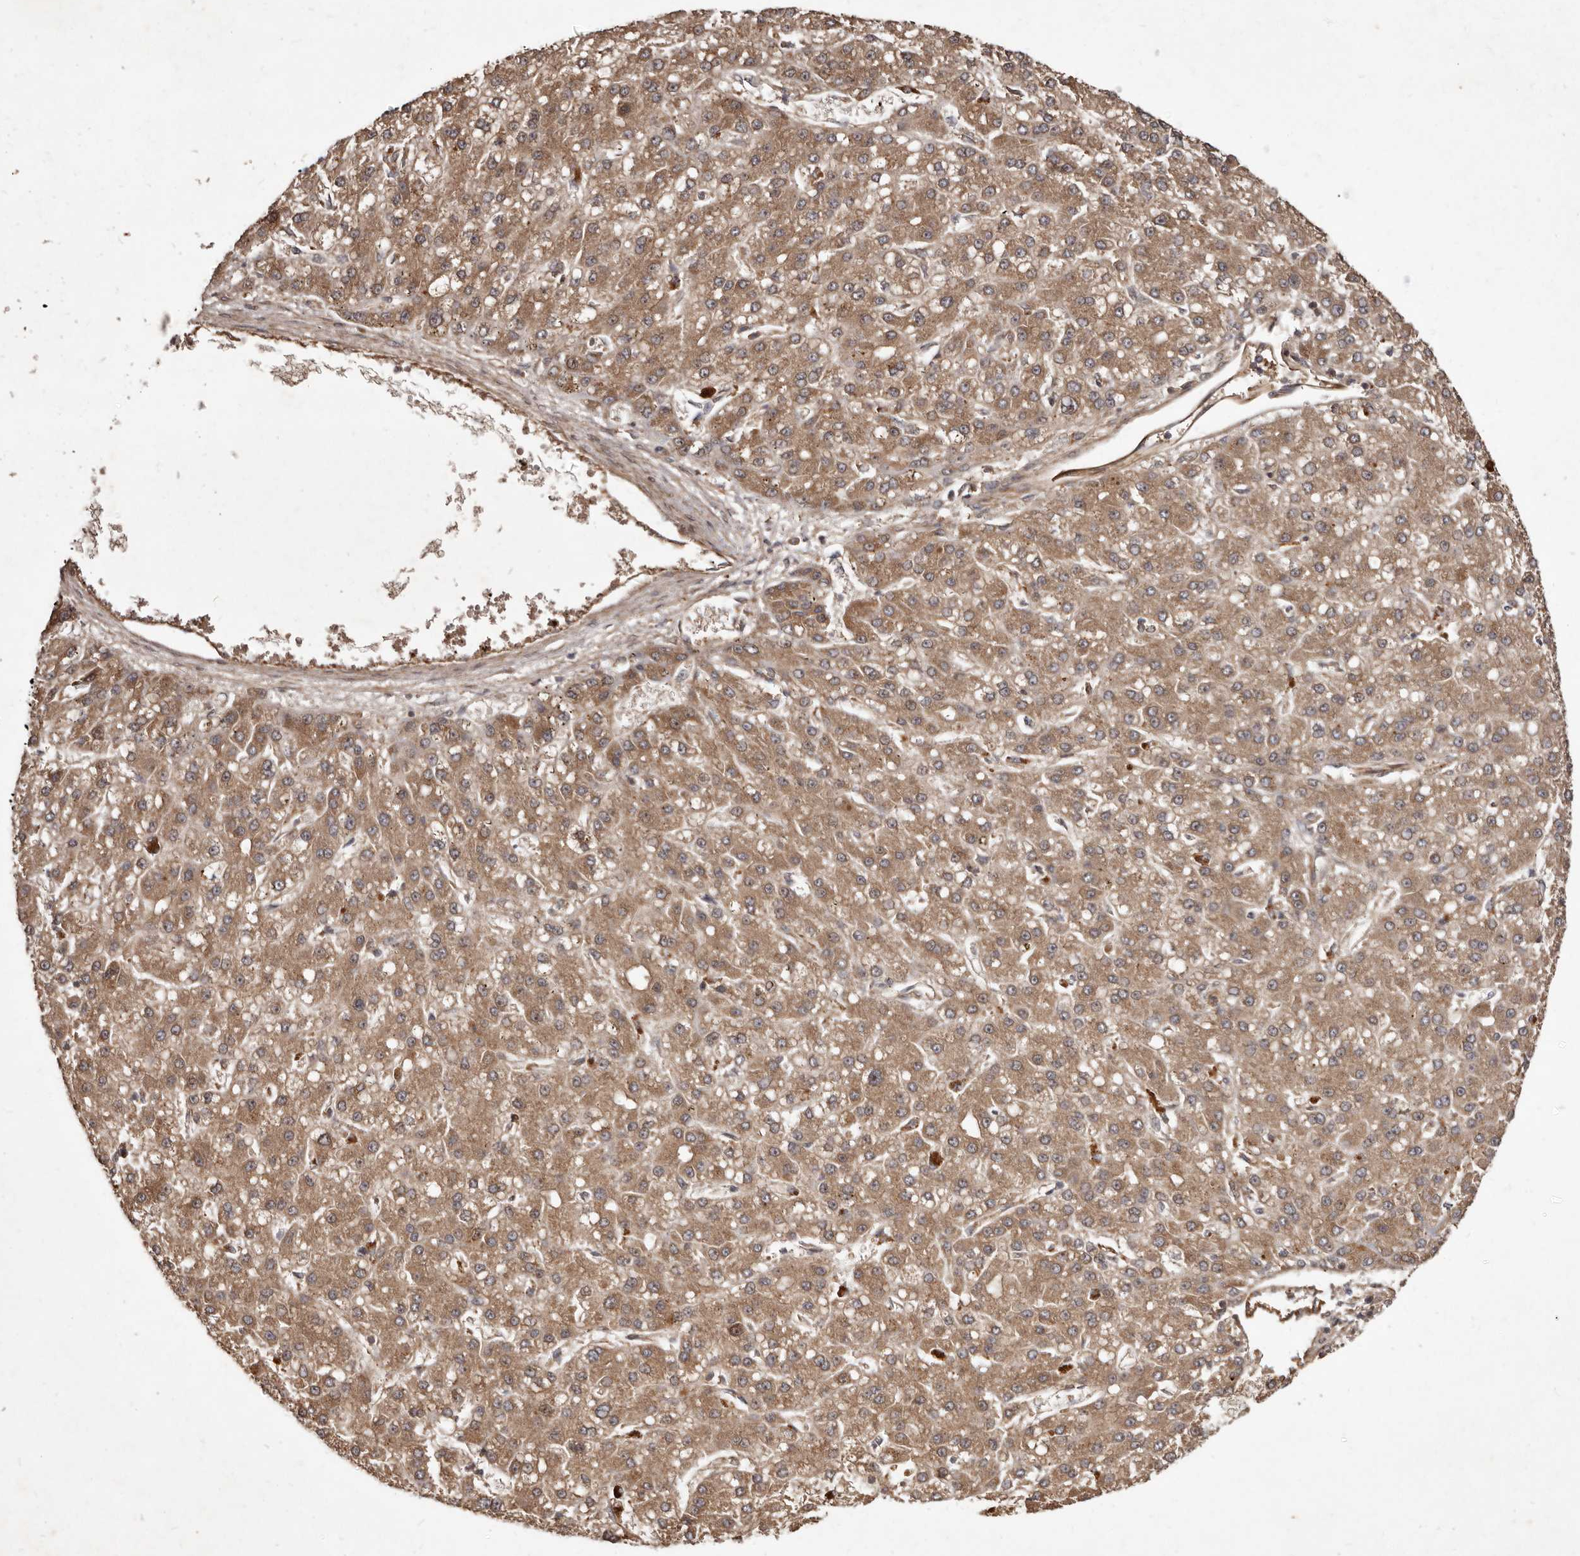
{"staining": {"intensity": "weak", "quantity": ">75%", "location": "cytoplasmic/membranous"}, "tissue": "liver cancer", "cell_type": "Tumor cells", "image_type": "cancer", "snomed": [{"axis": "morphology", "description": "Carcinoma, Hepatocellular, NOS"}, {"axis": "topography", "description": "Liver"}], "caption": "A brown stain shows weak cytoplasmic/membranous expression of a protein in liver cancer (hepatocellular carcinoma) tumor cells.", "gene": "STK36", "patient": {"sex": "male", "age": 67}}